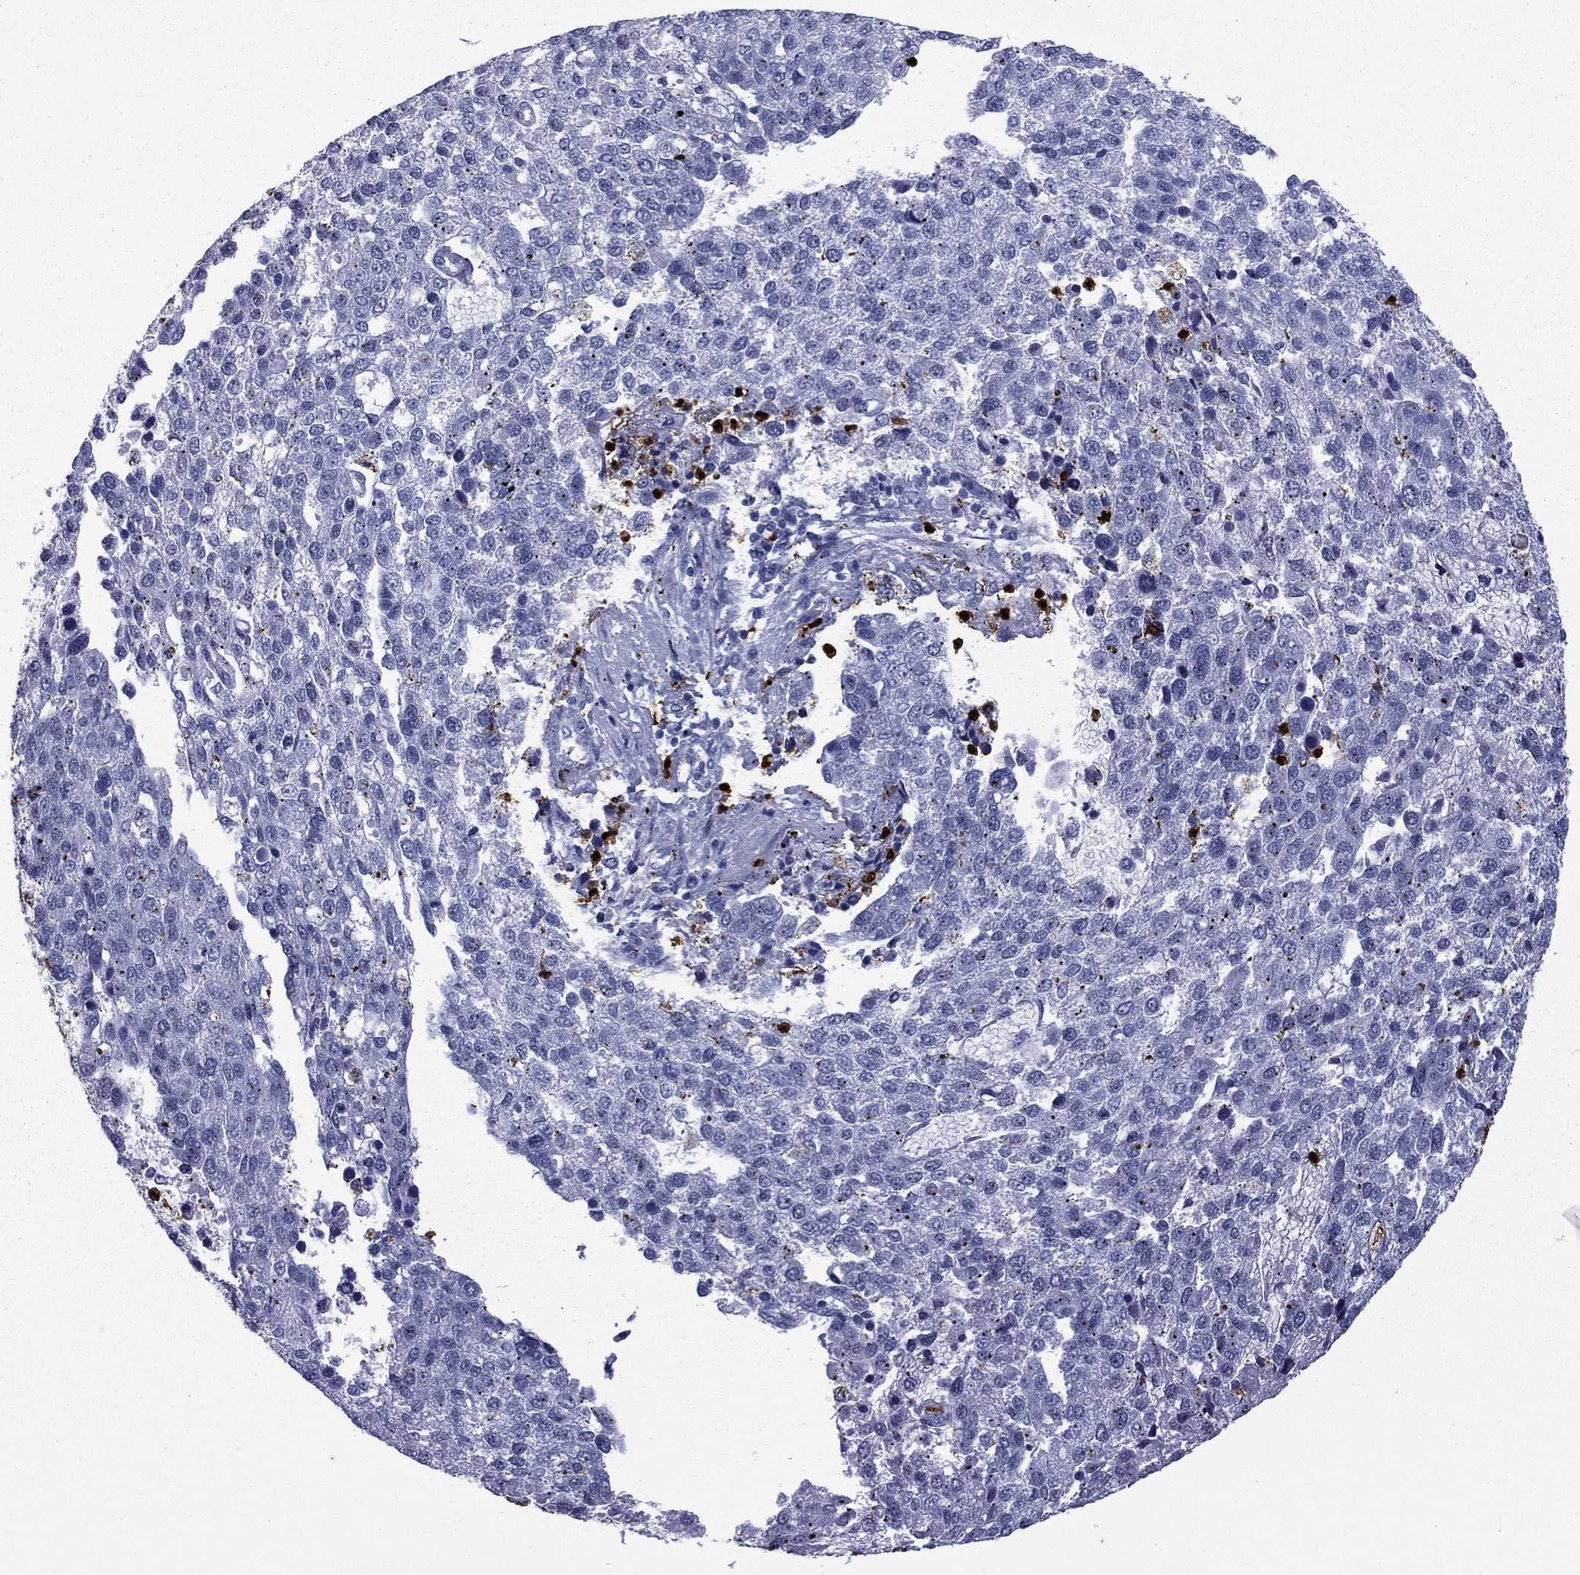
{"staining": {"intensity": "negative", "quantity": "none", "location": "none"}, "tissue": "pancreatic cancer", "cell_type": "Tumor cells", "image_type": "cancer", "snomed": [{"axis": "morphology", "description": "Adenocarcinoma, NOS"}, {"axis": "topography", "description": "Pancreas"}], "caption": "The histopathology image shows no staining of tumor cells in pancreatic adenocarcinoma.", "gene": "TRIM29", "patient": {"sex": "female", "age": 61}}